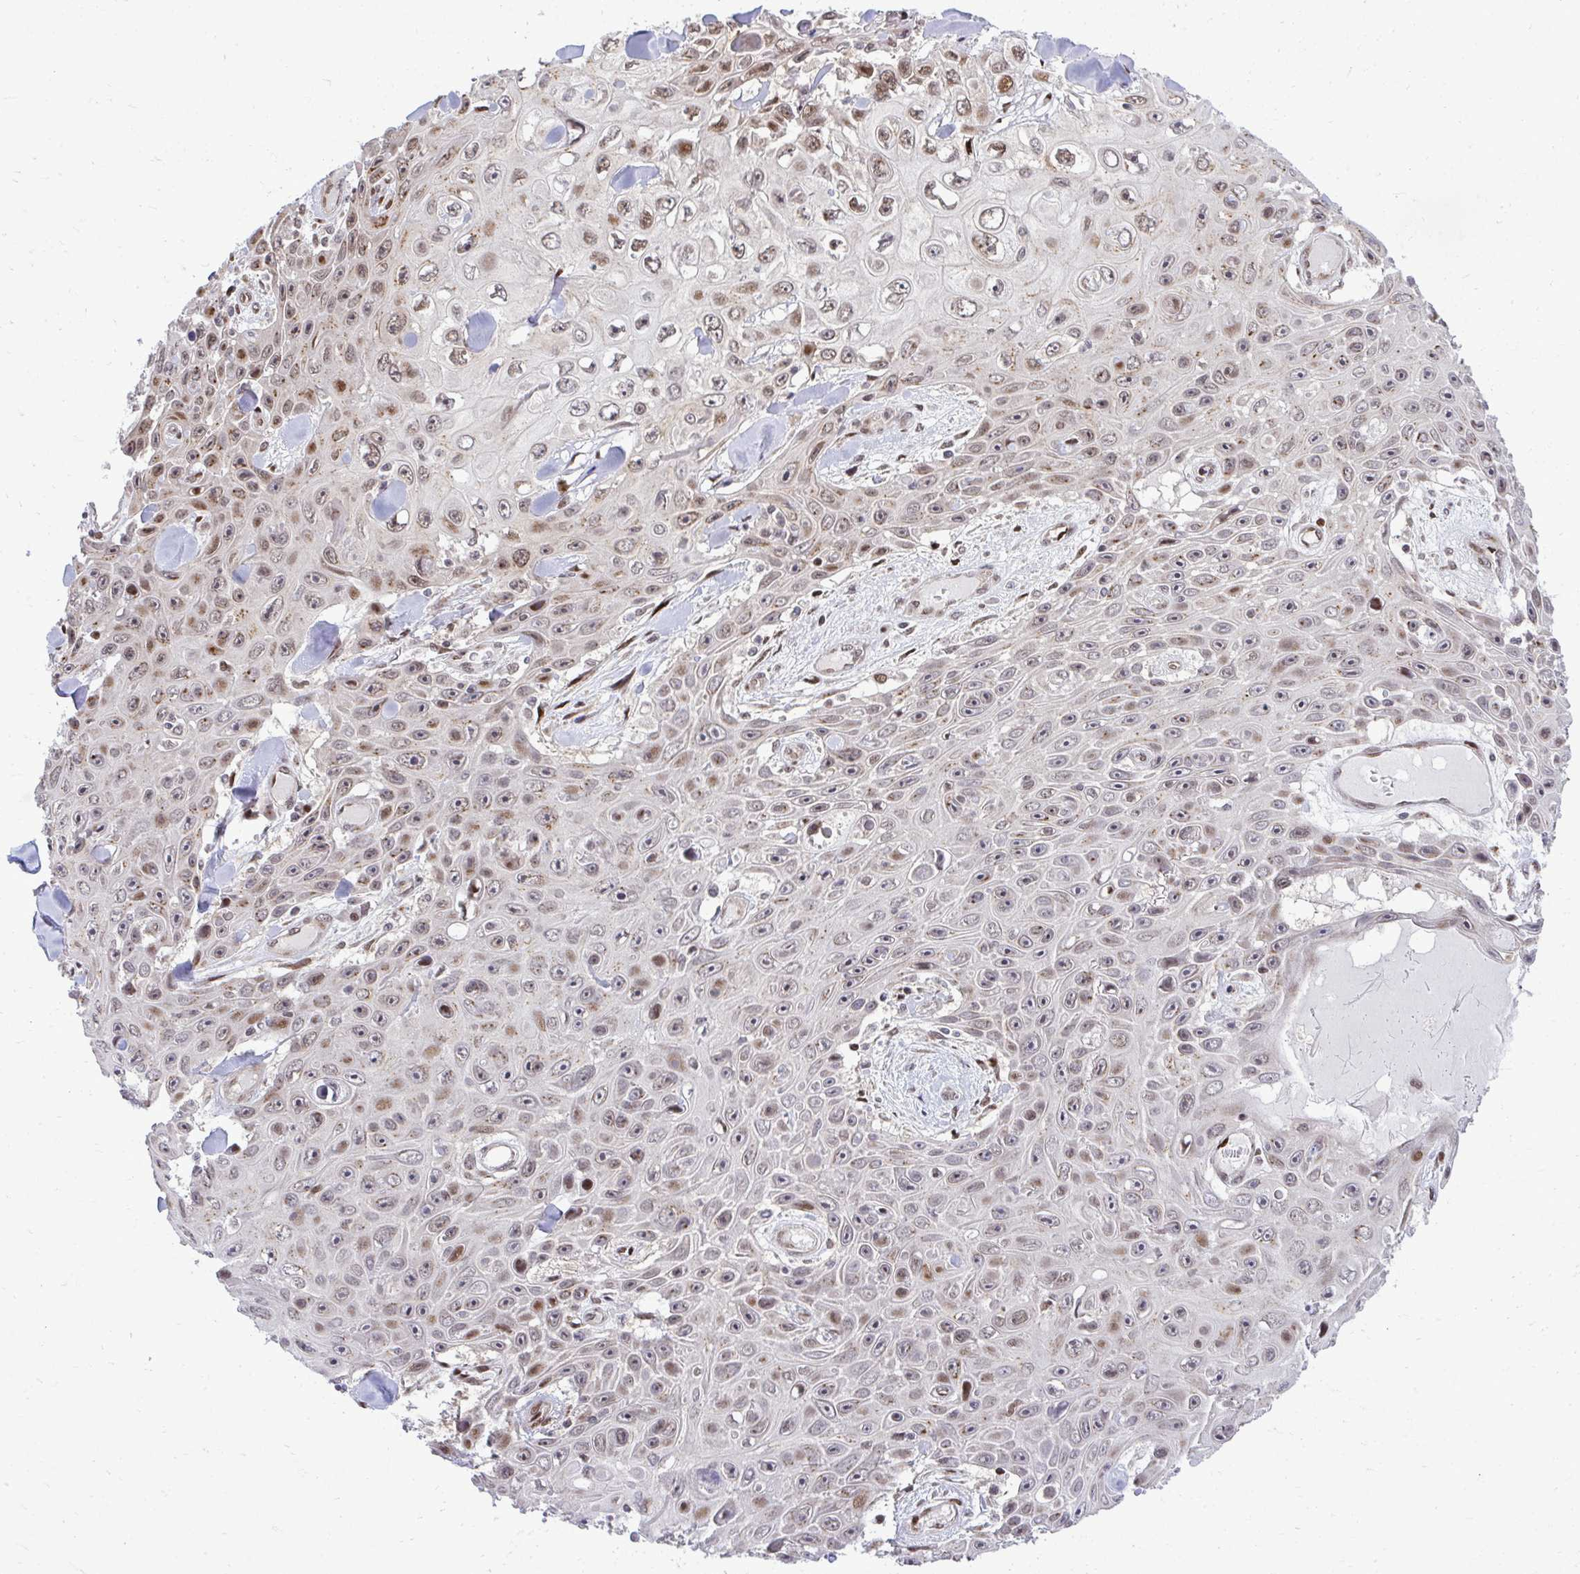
{"staining": {"intensity": "moderate", "quantity": "25%-75%", "location": "cytoplasmic/membranous,nuclear"}, "tissue": "skin cancer", "cell_type": "Tumor cells", "image_type": "cancer", "snomed": [{"axis": "morphology", "description": "Squamous cell carcinoma, NOS"}, {"axis": "topography", "description": "Skin"}], "caption": "Protein staining reveals moderate cytoplasmic/membranous and nuclear positivity in about 25%-75% of tumor cells in skin cancer (squamous cell carcinoma).", "gene": "PIGY", "patient": {"sex": "male", "age": 82}}